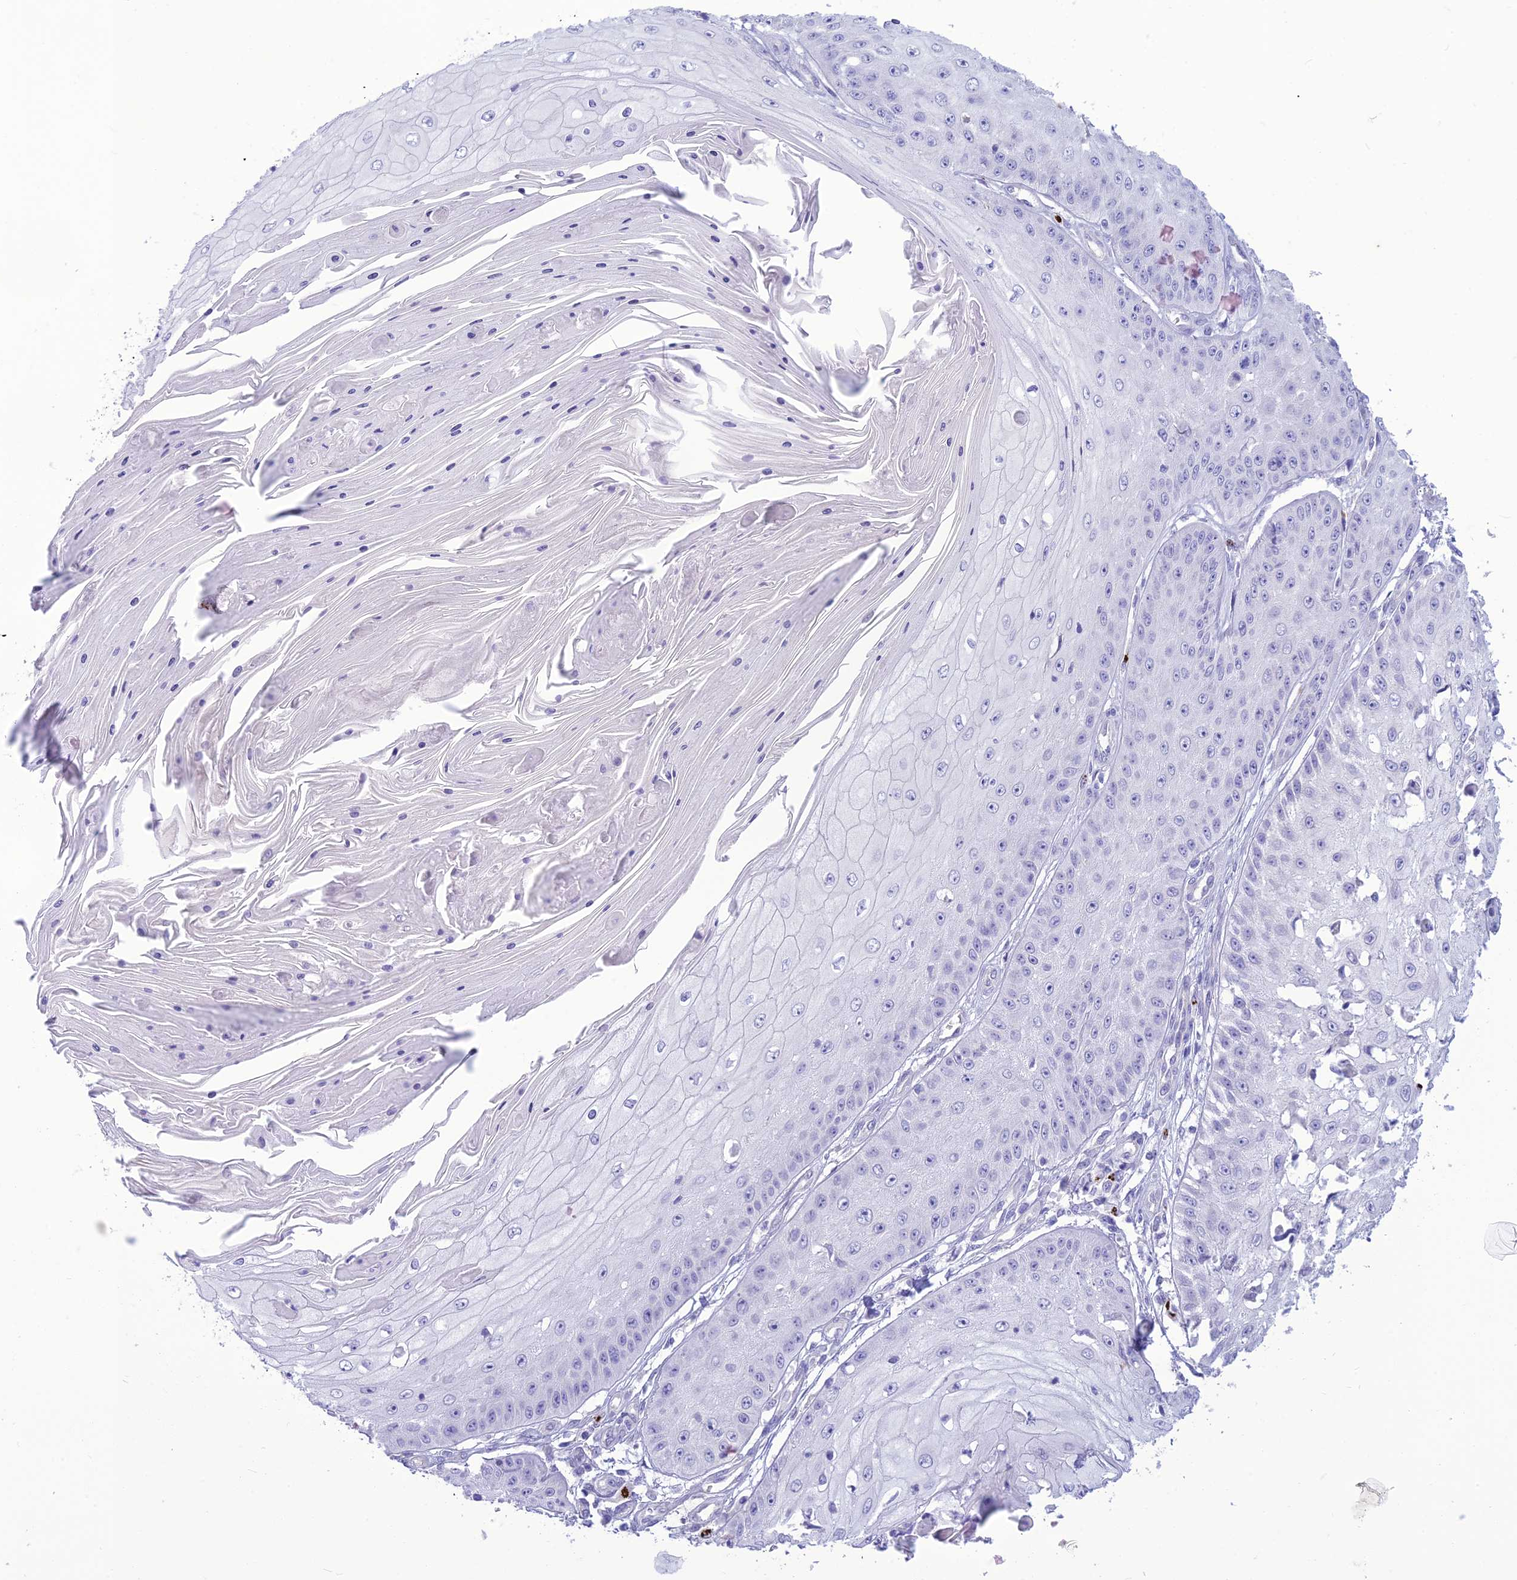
{"staining": {"intensity": "negative", "quantity": "none", "location": "none"}, "tissue": "skin cancer", "cell_type": "Tumor cells", "image_type": "cancer", "snomed": [{"axis": "morphology", "description": "Squamous cell carcinoma, NOS"}, {"axis": "topography", "description": "Skin"}], "caption": "Tumor cells are negative for protein expression in human skin cancer (squamous cell carcinoma).", "gene": "DHDH", "patient": {"sex": "male", "age": 70}}